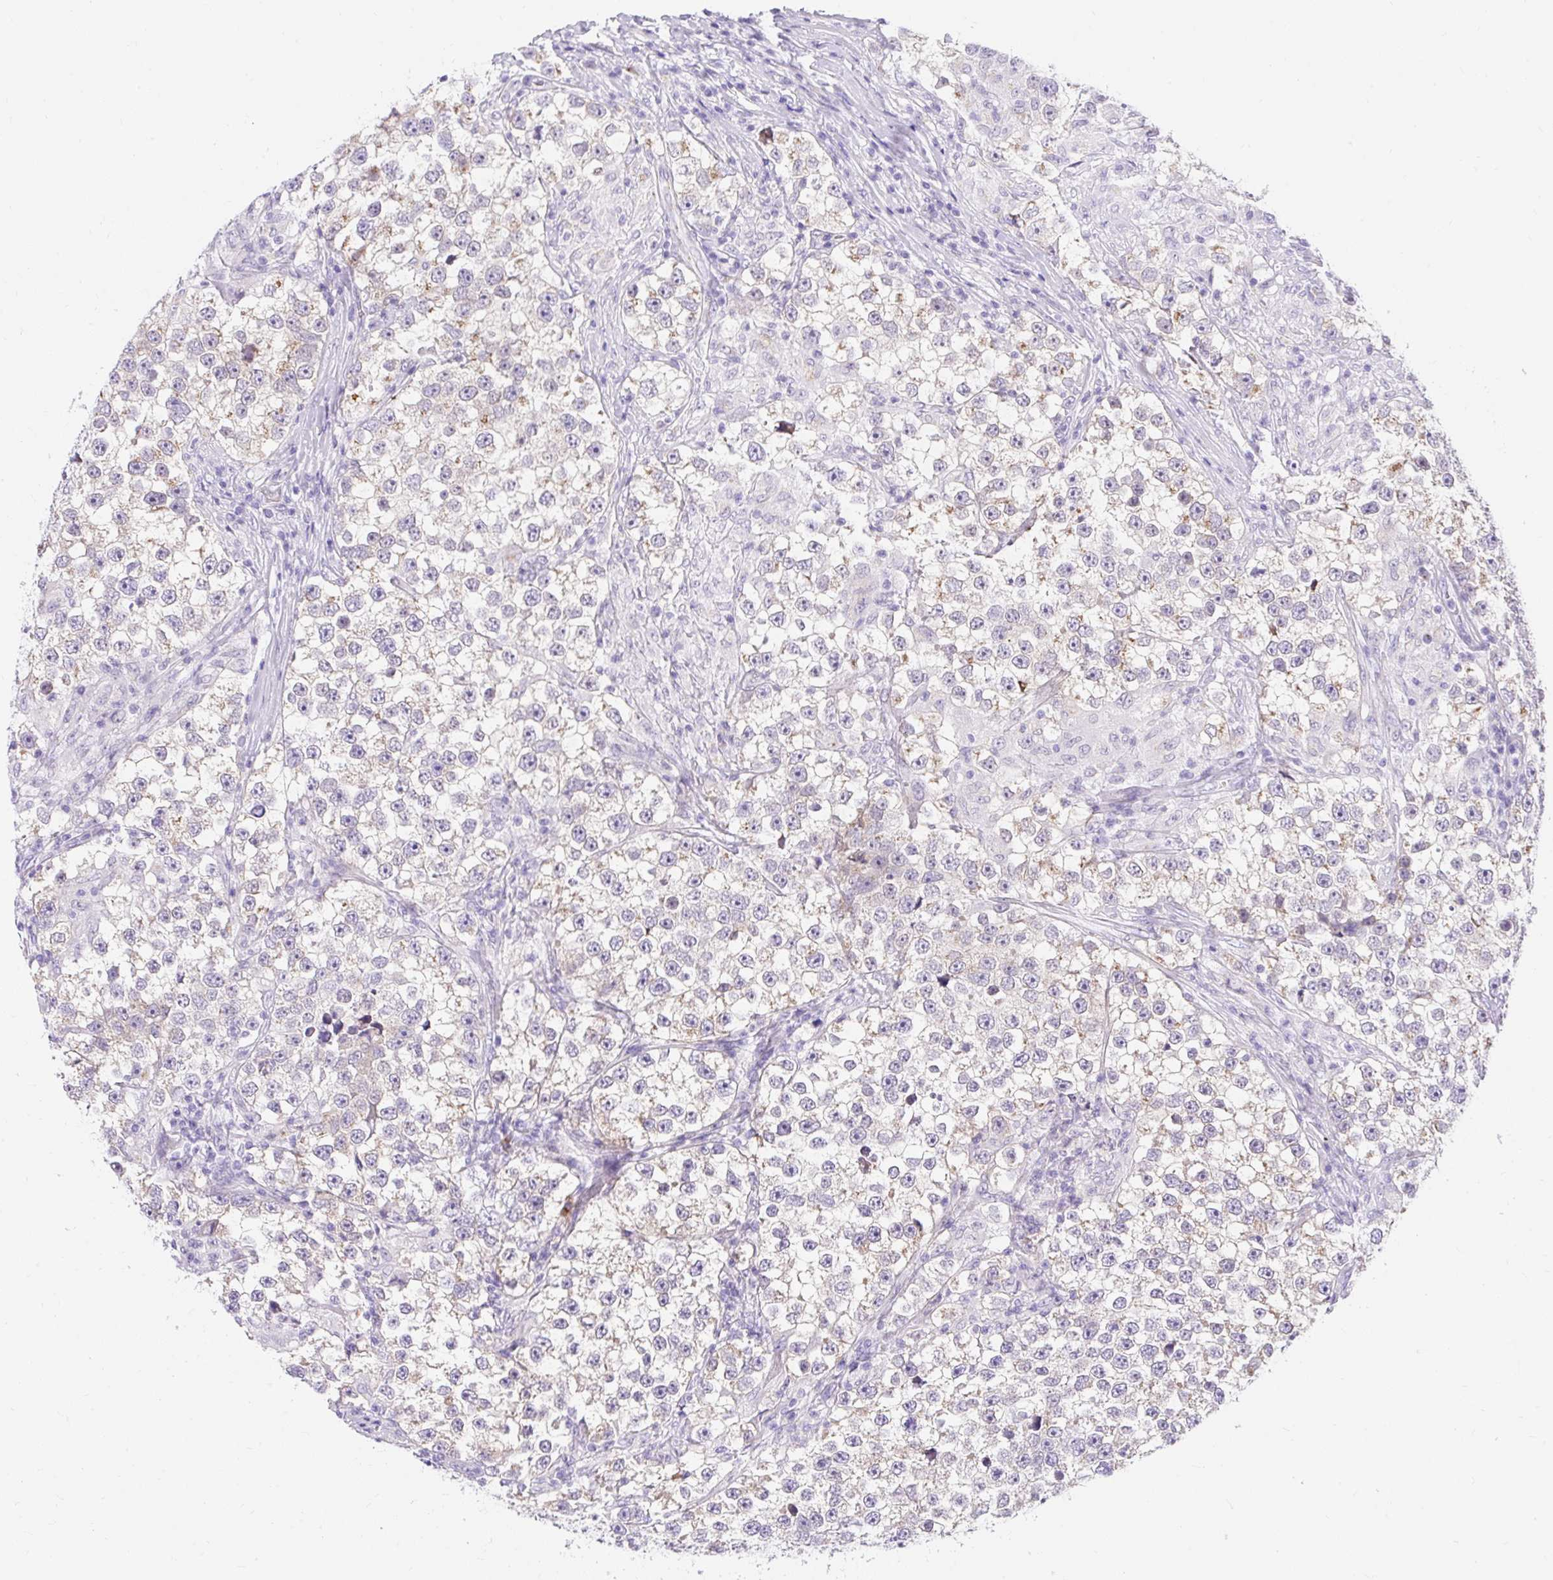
{"staining": {"intensity": "negative", "quantity": "none", "location": "none"}, "tissue": "testis cancer", "cell_type": "Tumor cells", "image_type": "cancer", "snomed": [{"axis": "morphology", "description": "Seminoma, NOS"}, {"axis": "topography", "description": "Testis"}], "caption": "This is a photomicrograph of IHC staining of testis cancer, which shows no expression in tumor cells. (DAB (3,3'-diaminobenzidine) IHC with hematoxylin counter stain).", "gene": "GOLGA8A", "patient": {"sex": "male", "age": 46}}